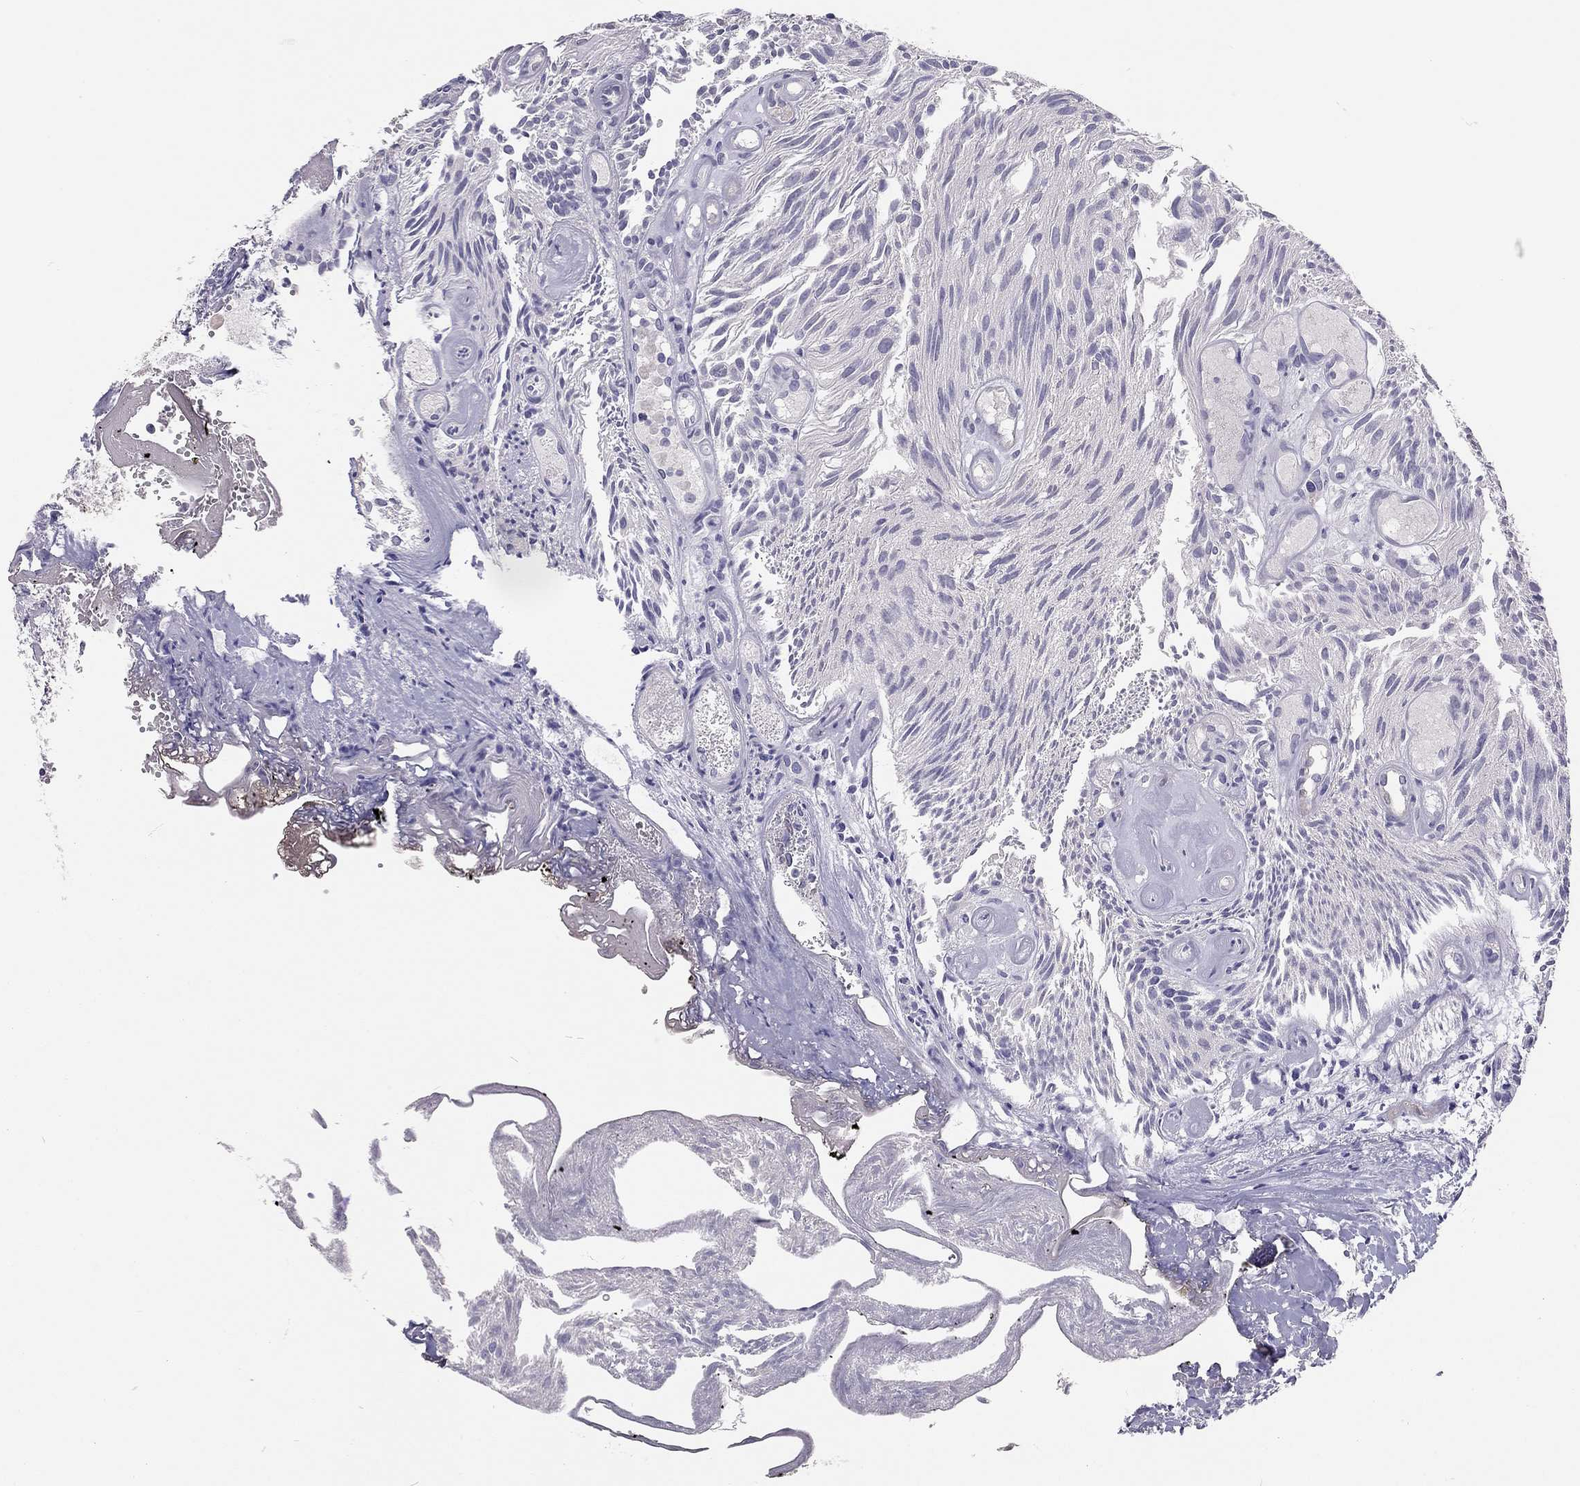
{"staining": {"intensity": "negative", "quantity": "none", "location": "none"}, "tissue": "urothelial cancer", "cell_type": "Tumor cells", "image_type": "cancer", "snomed": [{"axis": "morphology", "description": "Urothelial carcinoma, Low grade"}, {"axis": "topography", "description": "Urinary bladder"}], "caption": "The histopathology image displays no significant staining in tumor cells of urothelial cancer.", "gene": "SCARB1", "patient": {"sex": "female", "age": 87}}